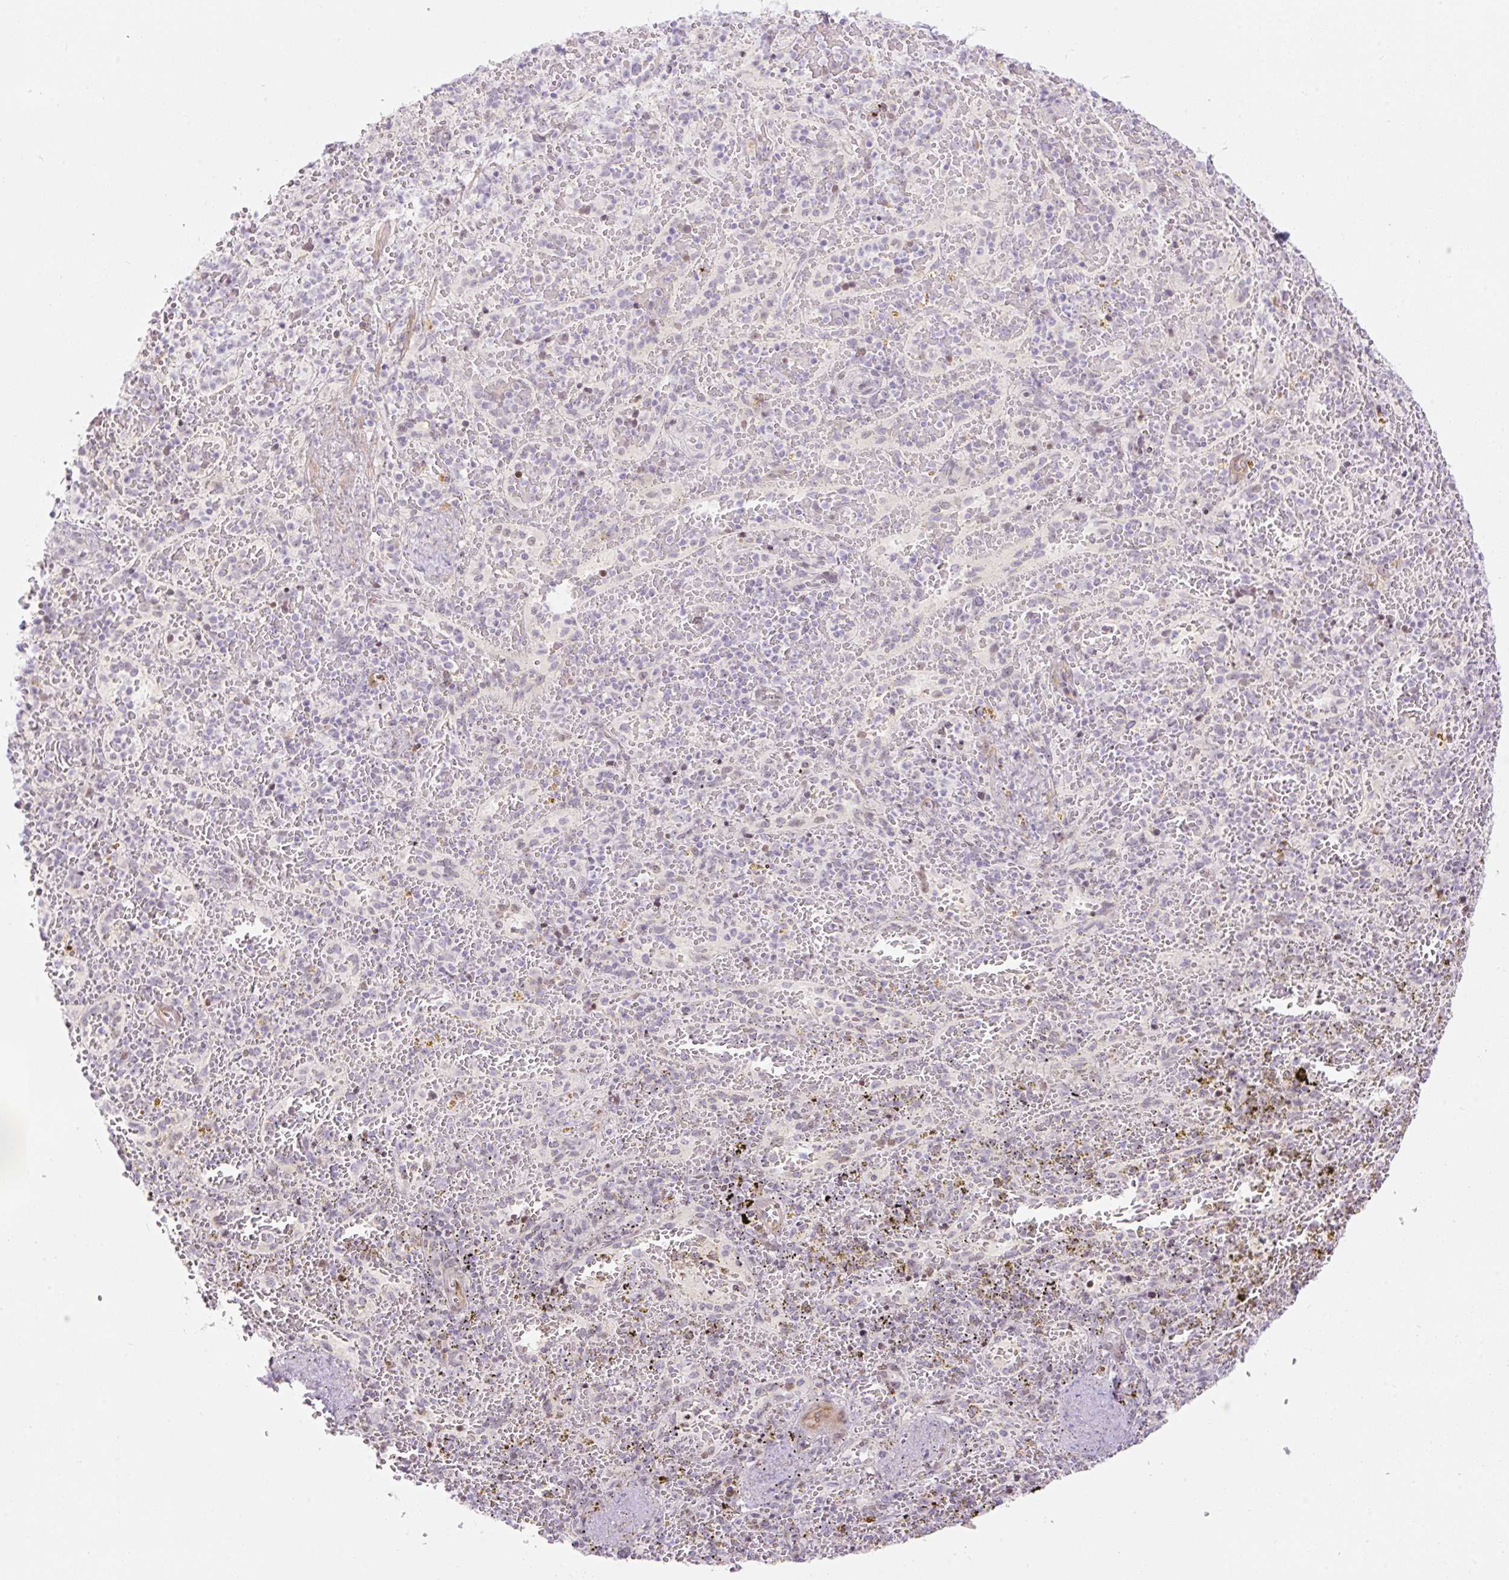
{"staining": {"intensity": "negative", "quantity": "none", "location": "none"}, "tissue": "spleen", "cell_type": "Cells in red pulp", "image_type": "normal", "snomed": [{"axis": "morphology", "description": "Normal tissue, NOS"}, {"axis": "topography", "description": "Spleen"}], "caption": "The photomicrograph displays no staining of cells in red pulp in unremarkable spleen.", "gene": "ENSG00000268750", "patient": {"sex": "female", "age": 50}}